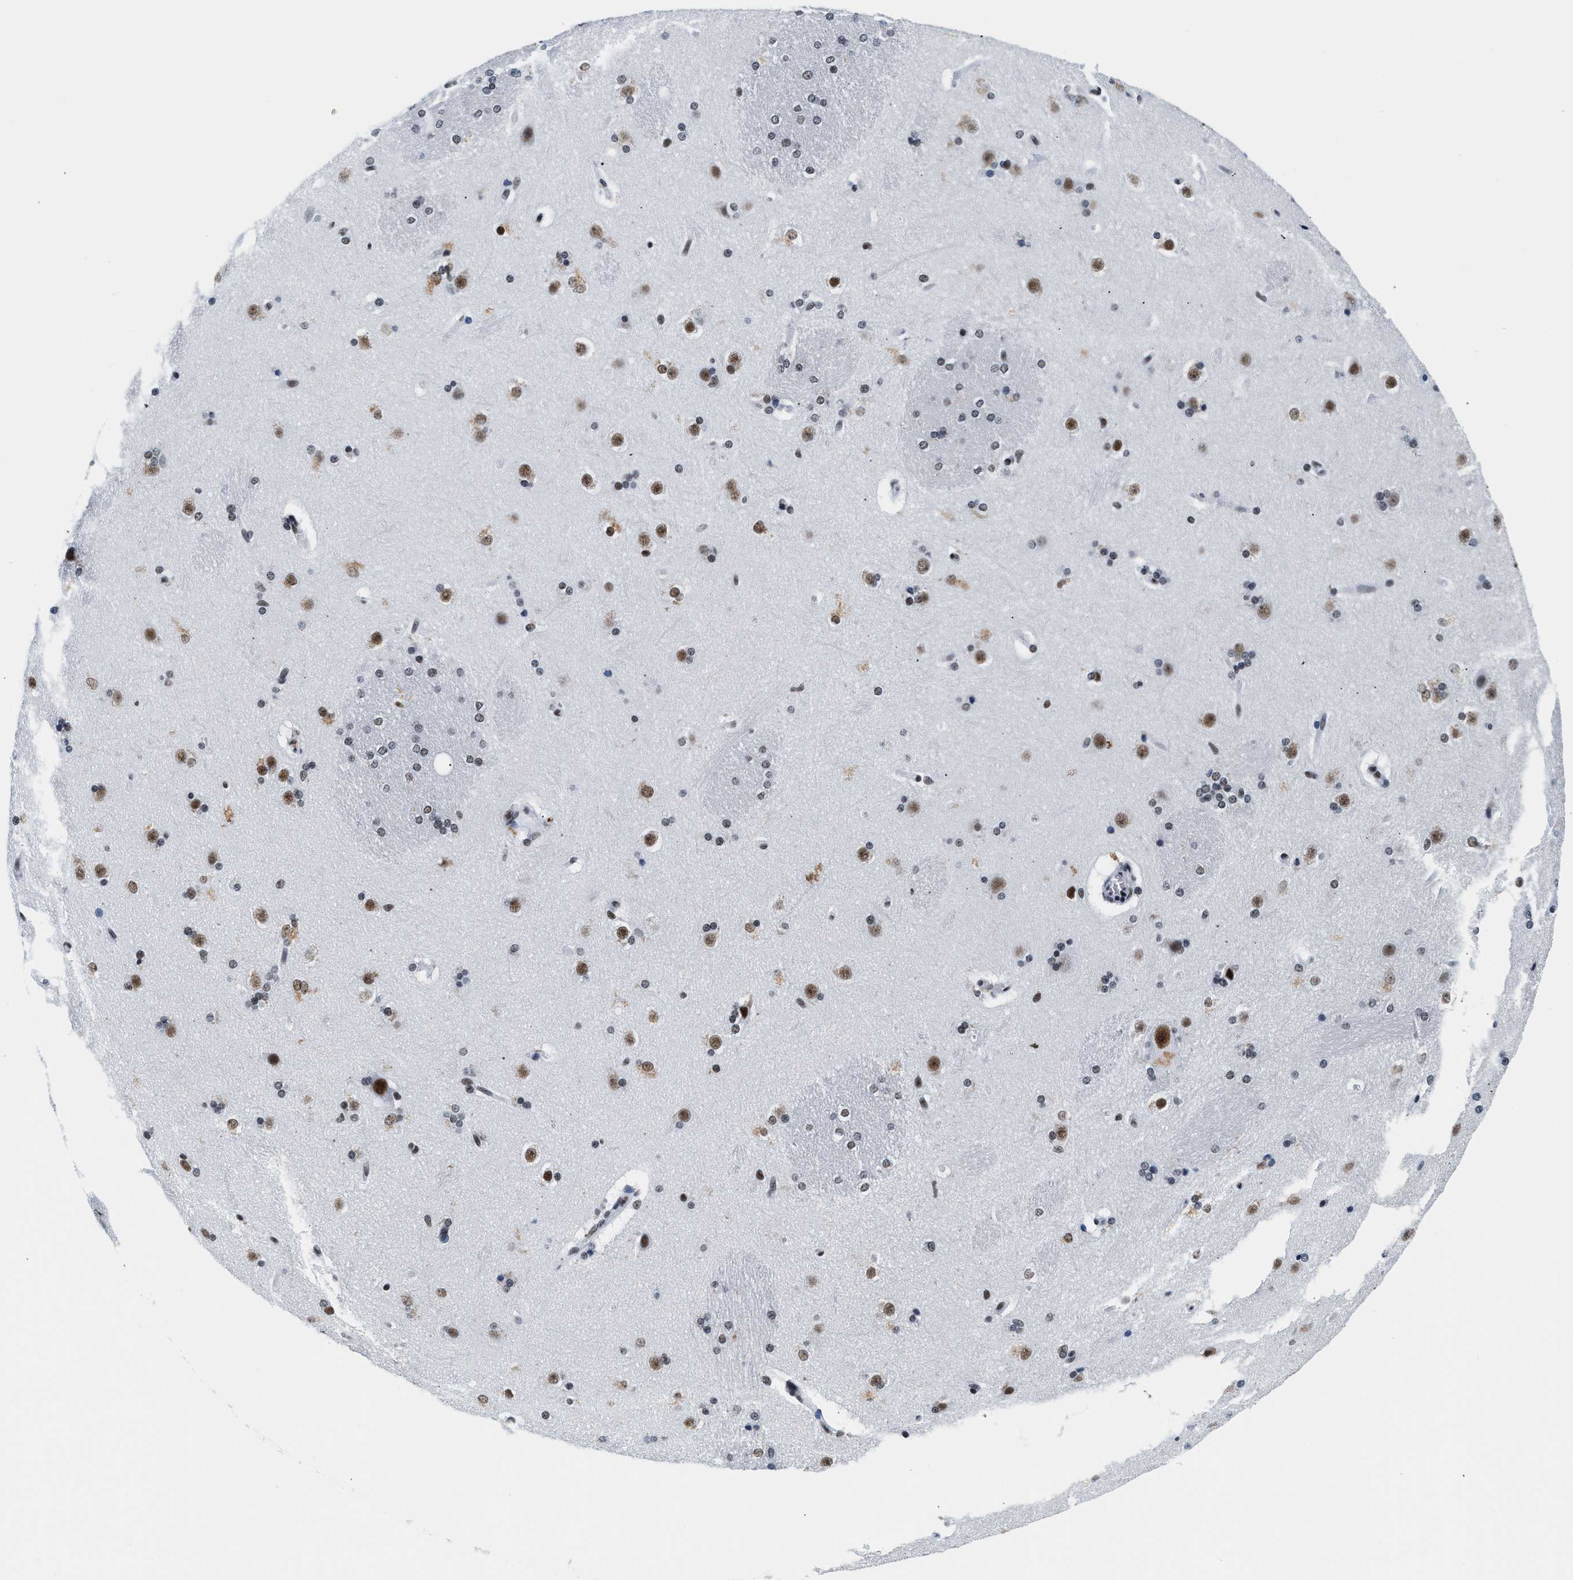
{"staining": {"intensity": "moderate", "quantity": "<25%", "location": "nuclear"}, "tissue": "caudate", "cell_type": "Glial cells", "image_type": "normal", "snomed": [{"axis": "morphology", "description": "Normal tissue, NOS"}, {"axis": "topography", "description": "Lateral ventricle wall"}], "caption": "Moderate nuclear expression for a protein is seen in about <25% of glial cells of benign caudate using immunohistochemistry (IHC).", "gene": "RAD50", "patient": {"sex": "female", "age": 19}}